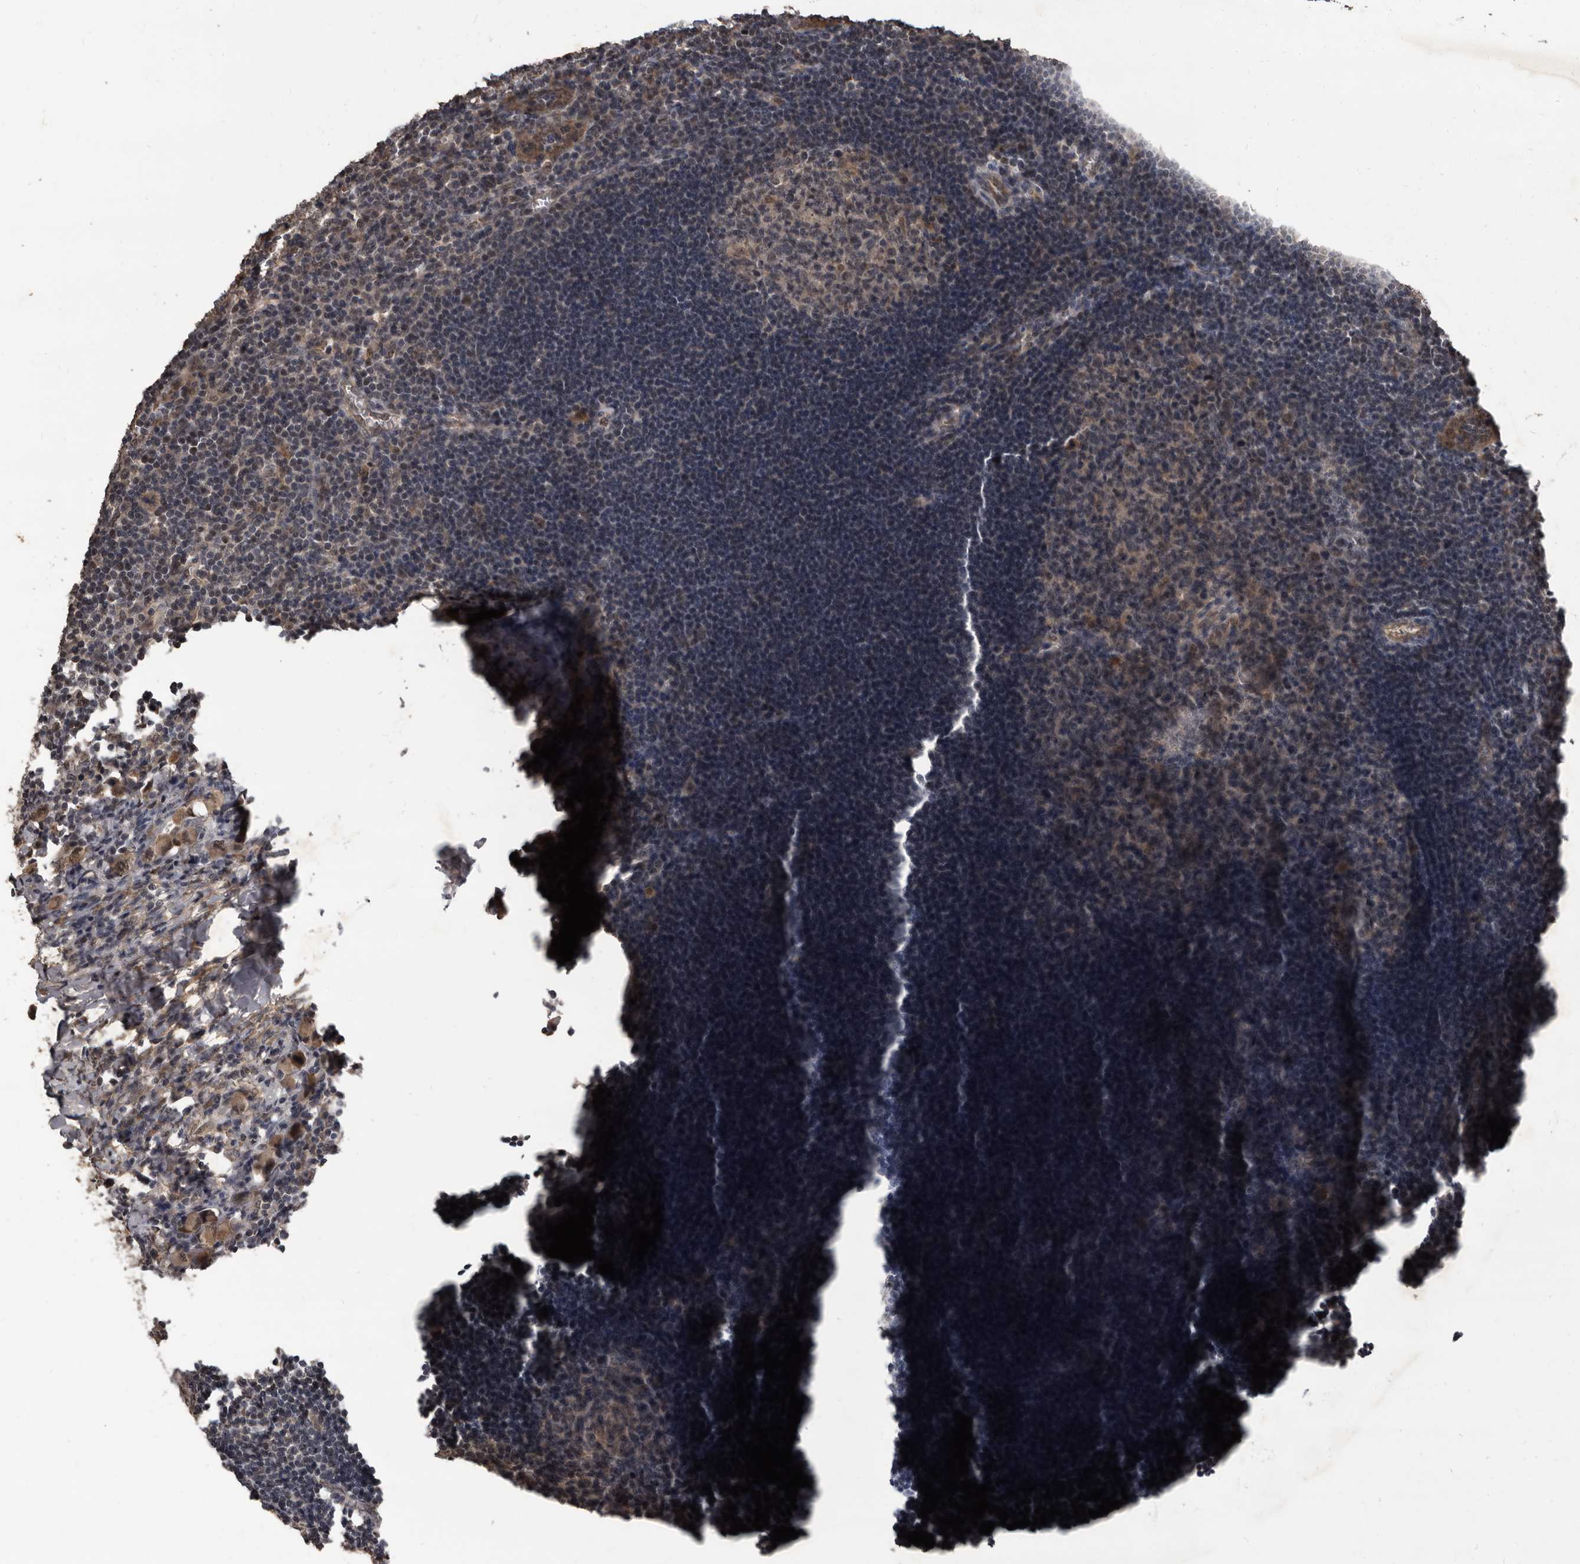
{"staining": {"intensity": "weak", "quantity": "<25%", "location": "cytoplasmic/membranous"}, "tissue": "lymph node", "cell_type": "Germinal center cells", "image_type": "normal", "snomed": [{"axis": "morphology", "description": "Normal tissue, NOS"}, {"axis": "morphology", "description": "Malignant melanoma, Metastatic site"}, {"axis": "topography", "description": "Lymph node"}], "caption": "The image reveals no staining of germinal center cells in benign lymph node. (DAB (3,3'-diaminobenzidine) immunohistochemistry (IHC) visualized using brightfield microscopy, high magnification).", "gene": "AHR", "patient": {"sex": "male", "age": 41}}